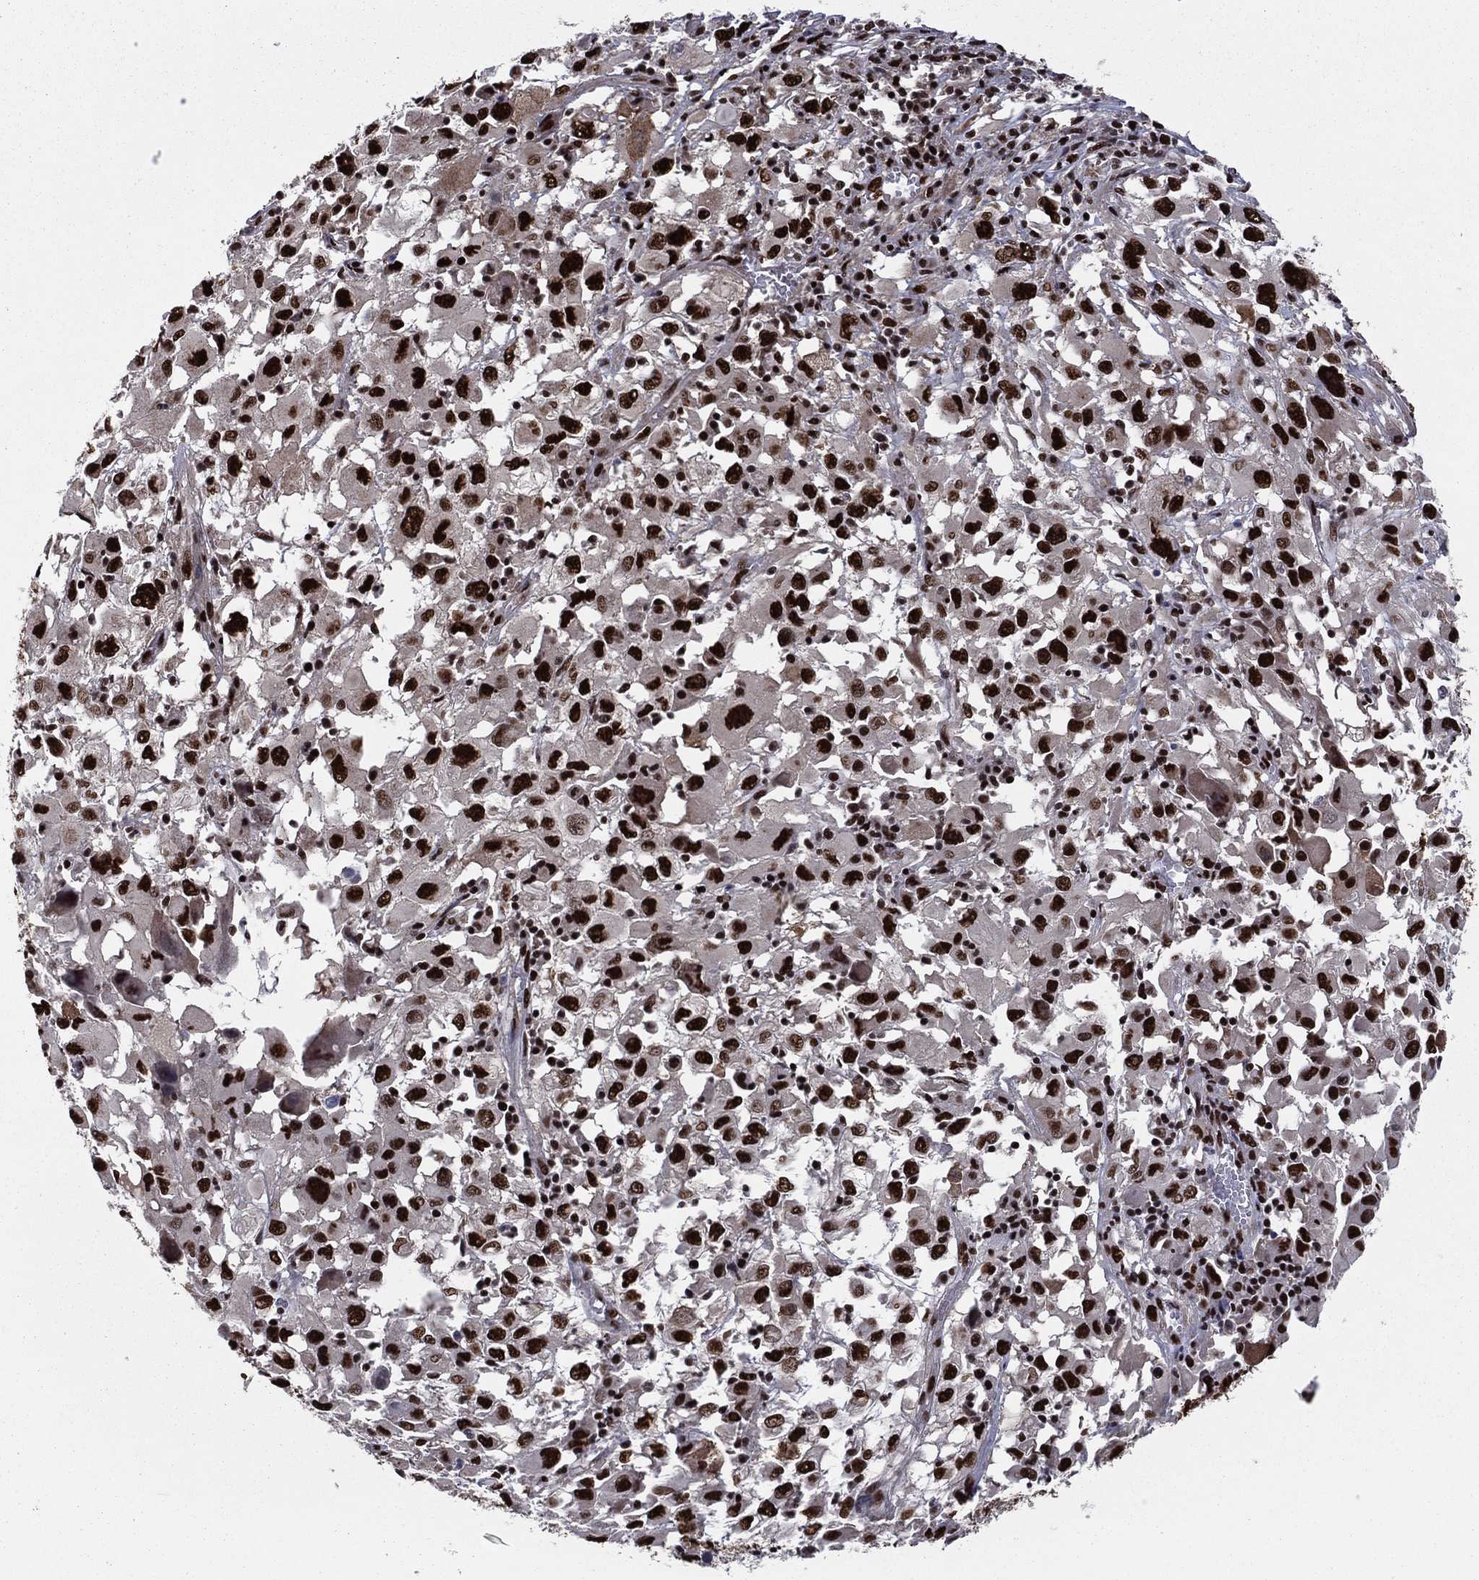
{"staining": {"intensity": "strong", "quantity": ">75%", "location": "nuclear"}, "tissue": "melanoma", "cell_type": "Tumor cells", "image_type": "cancer", "snomed": [{"axis": "morphology", "description": "Malignant melanoma, Metastatic site"}, {"axis": "topography", "description": "Soft tissue"}], "caption": "Melanoma was stained to show a protein in brown. There is high levels of strong nuclear staining in approximately >75% of tumor cells.", "gene": "TP53BP1", "patient": {"sex": "male", "age": 50}}